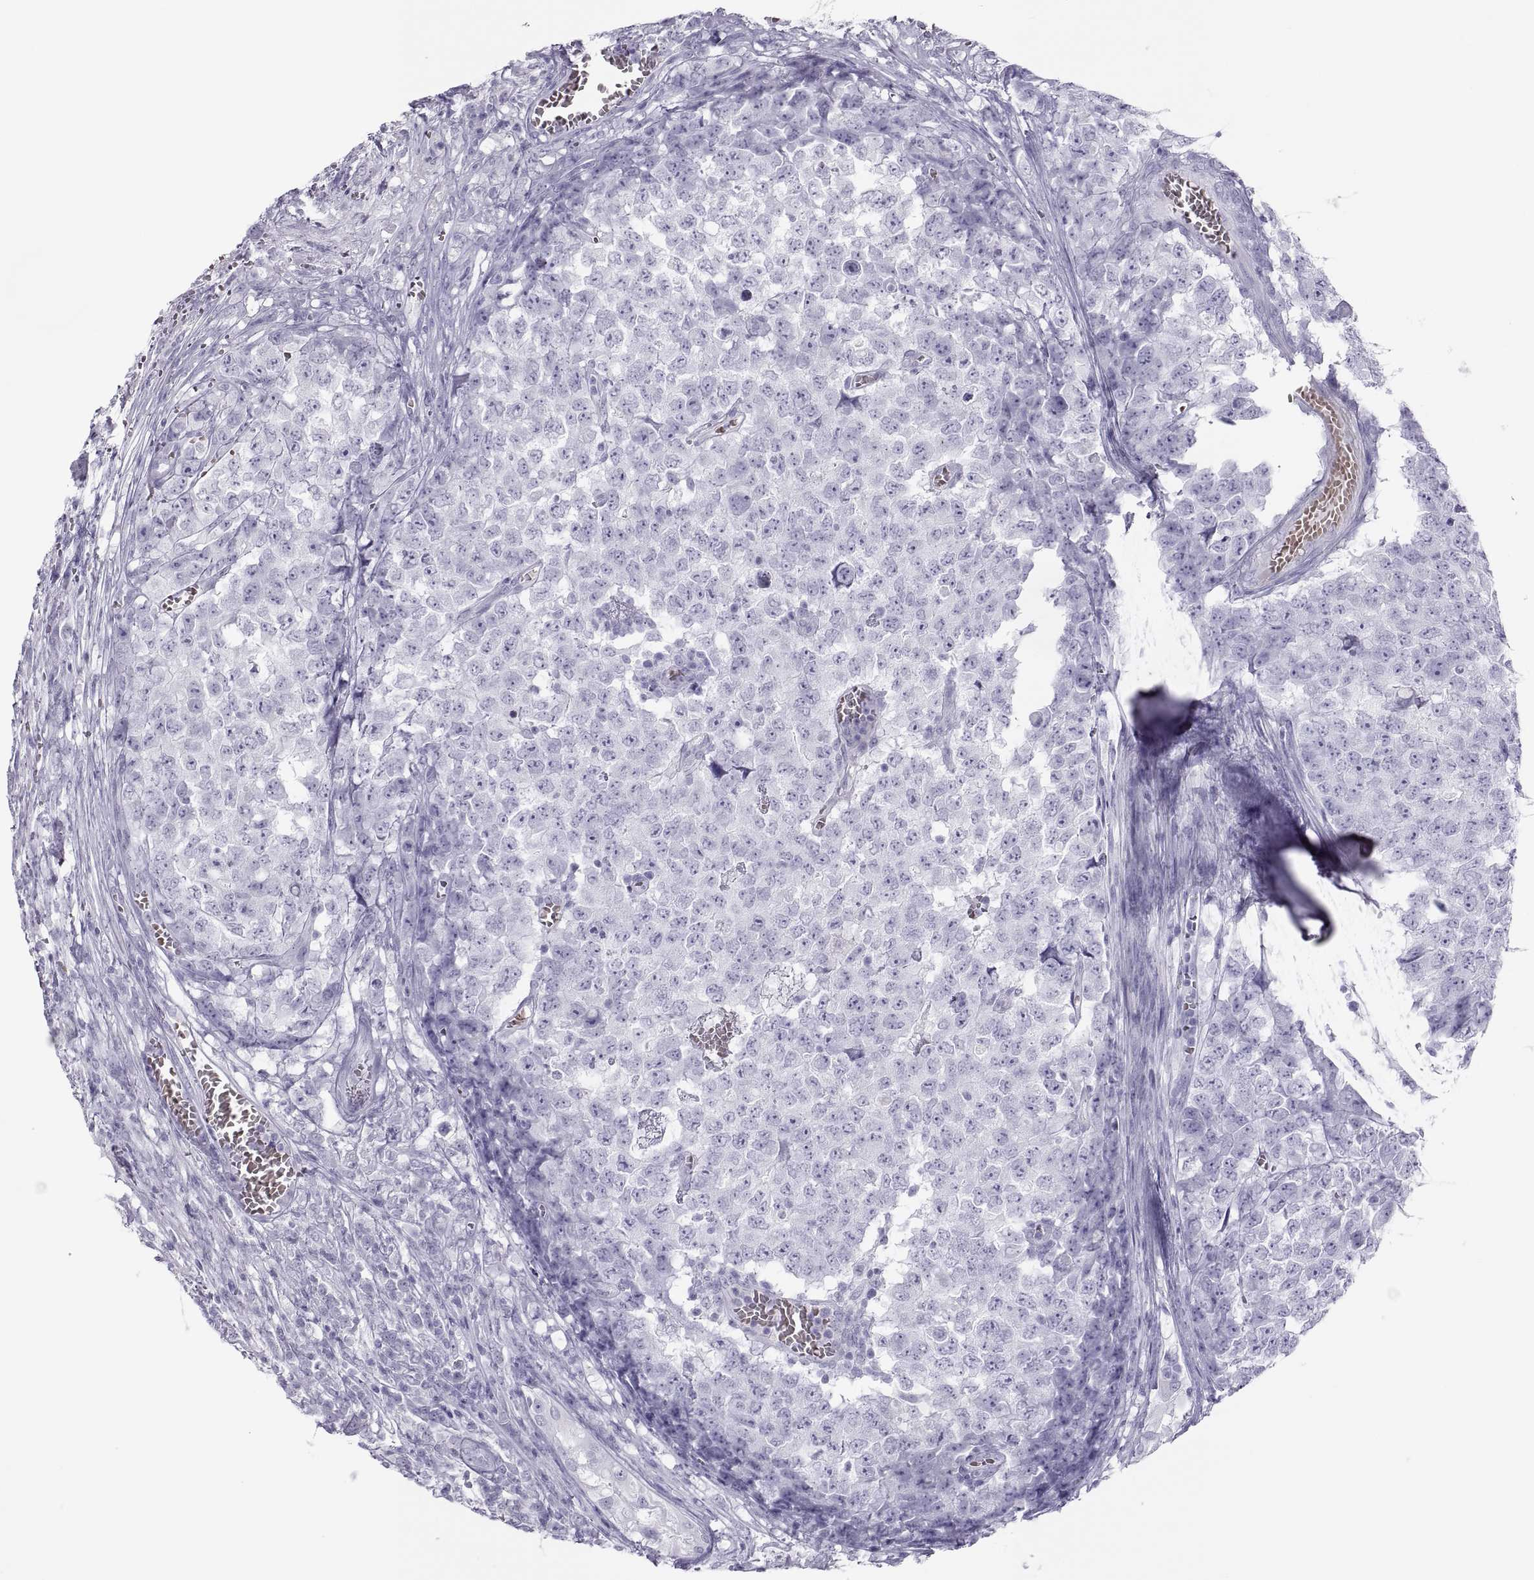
{"staining": {"intensity": "negative", "quantity": "none", "location": "none"}, "tissue": "testis cancer", "cell_type": "Tumor cells", "image_type": "cancer", "snomed": [{"axis": "morphology", "description": "Carcinoma, Embryonal, NOS"}, {"axis": "topography", "description": "Testis"}], "caption": "Image shows no protein positivity in tumor cells of testis embryonal carcinoma tissue. Brightfield microscopy of IHC stained with DAB (3,3'-diaminobenzidine) (brown) and hematoxylin (blue), captured at high magnification.", "gene": "SEMG1", "patient": {"sex": "male", "age": 23}}